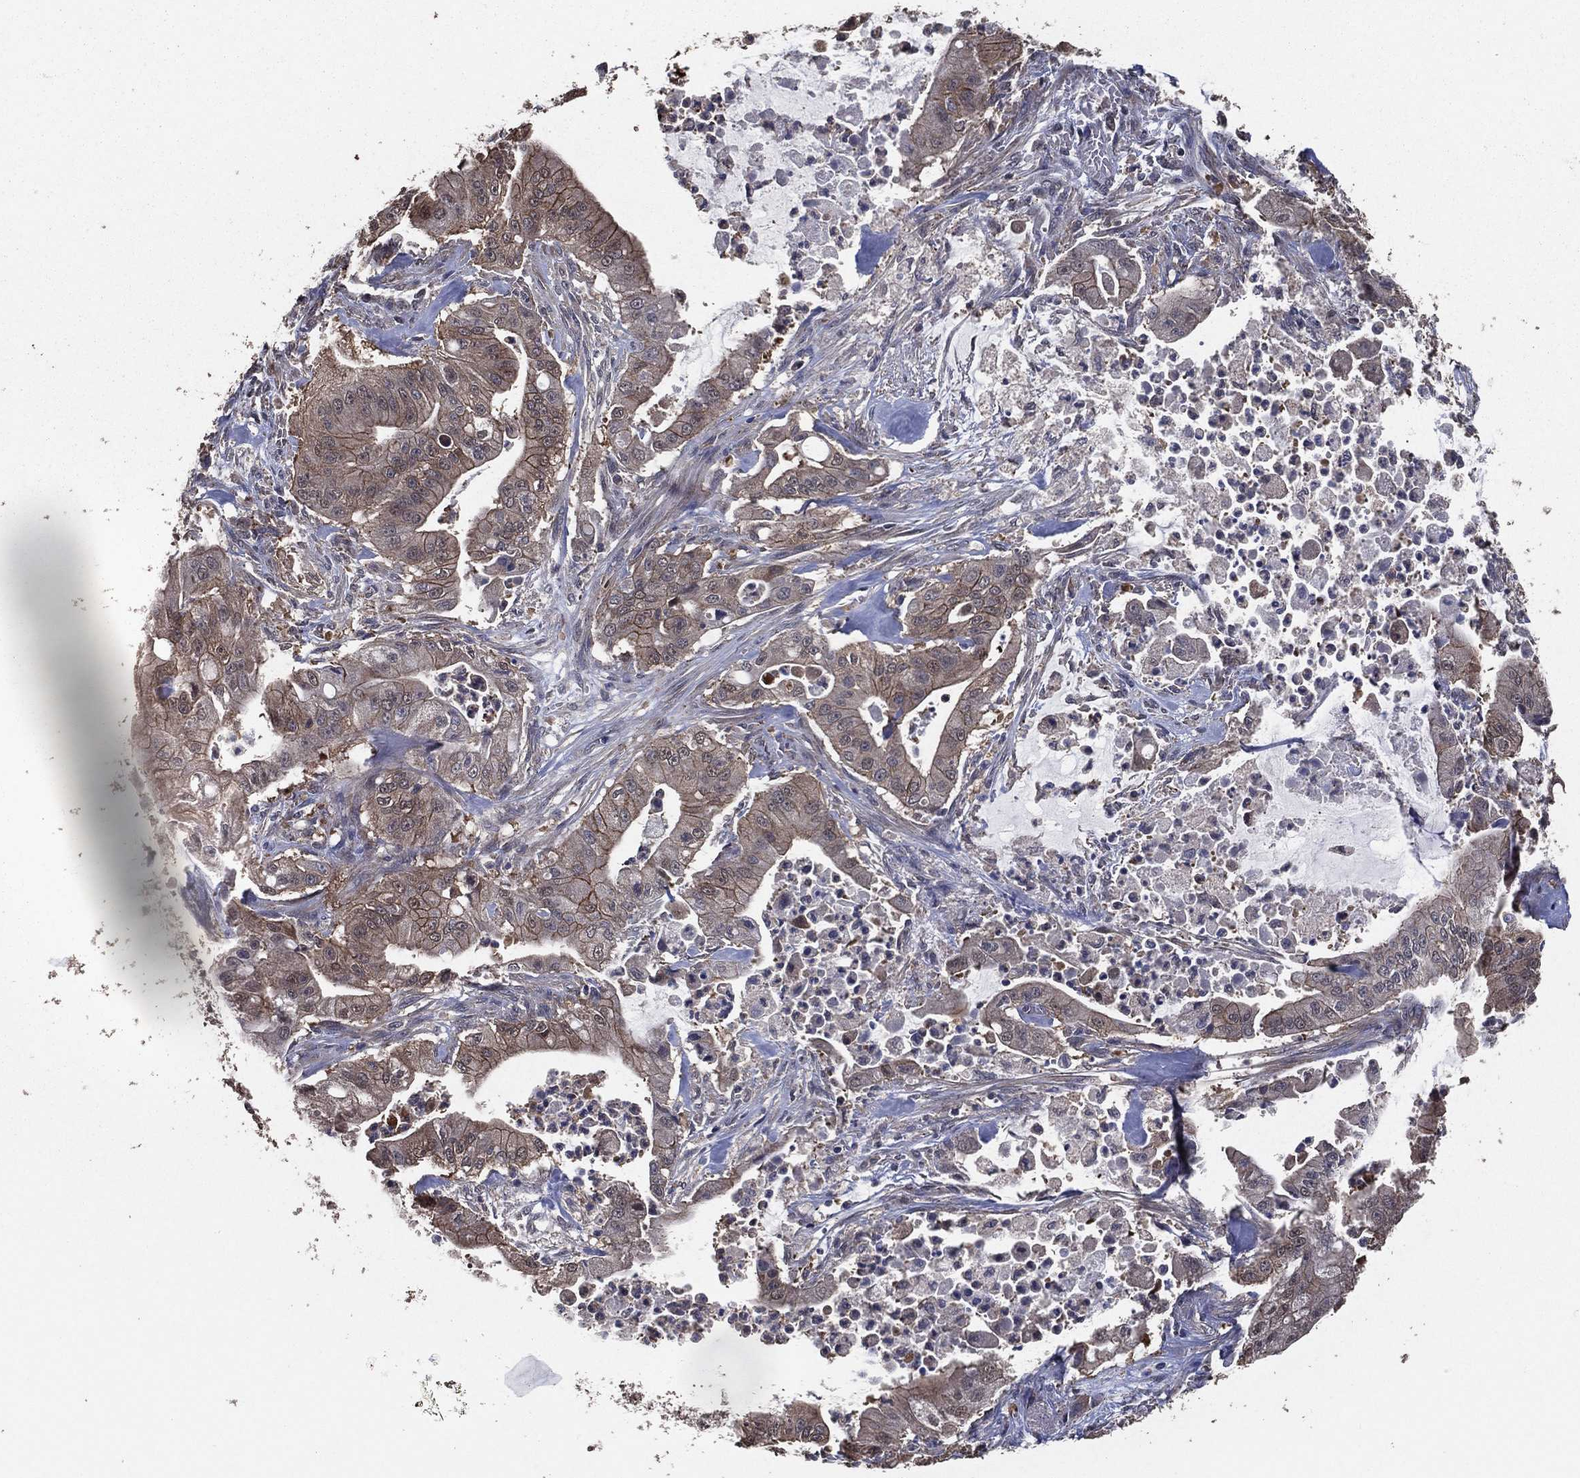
{"staining": {"intensity": "moderate", "quantity": "<25%", "location": "cytoplasmic/membranous"}, "tissue": "pancreatic cancer", "cell_type": "Tumor cells", "image_type": "cancer", "snomed": [{"axis": "morphology", "description": "Normal tissue, NOS"}, {"axis": "morphology", "description": "Inflammation, NOS"}, {"axis": "morphology", "description": "Adenocarcinoma, NOS"}, {"axis": "topography", "description": "Pancreas"}], "caption": "This micrograph shows pancreatic cancer stained with IHC to label a protein in brown. The cytoplasmic/membranous of tumor cells show moderate positivity for the protein. Nuclei are counter-stained blue.", "gene": "PCNT", "patient": {"sex": "male", "age": 57}}